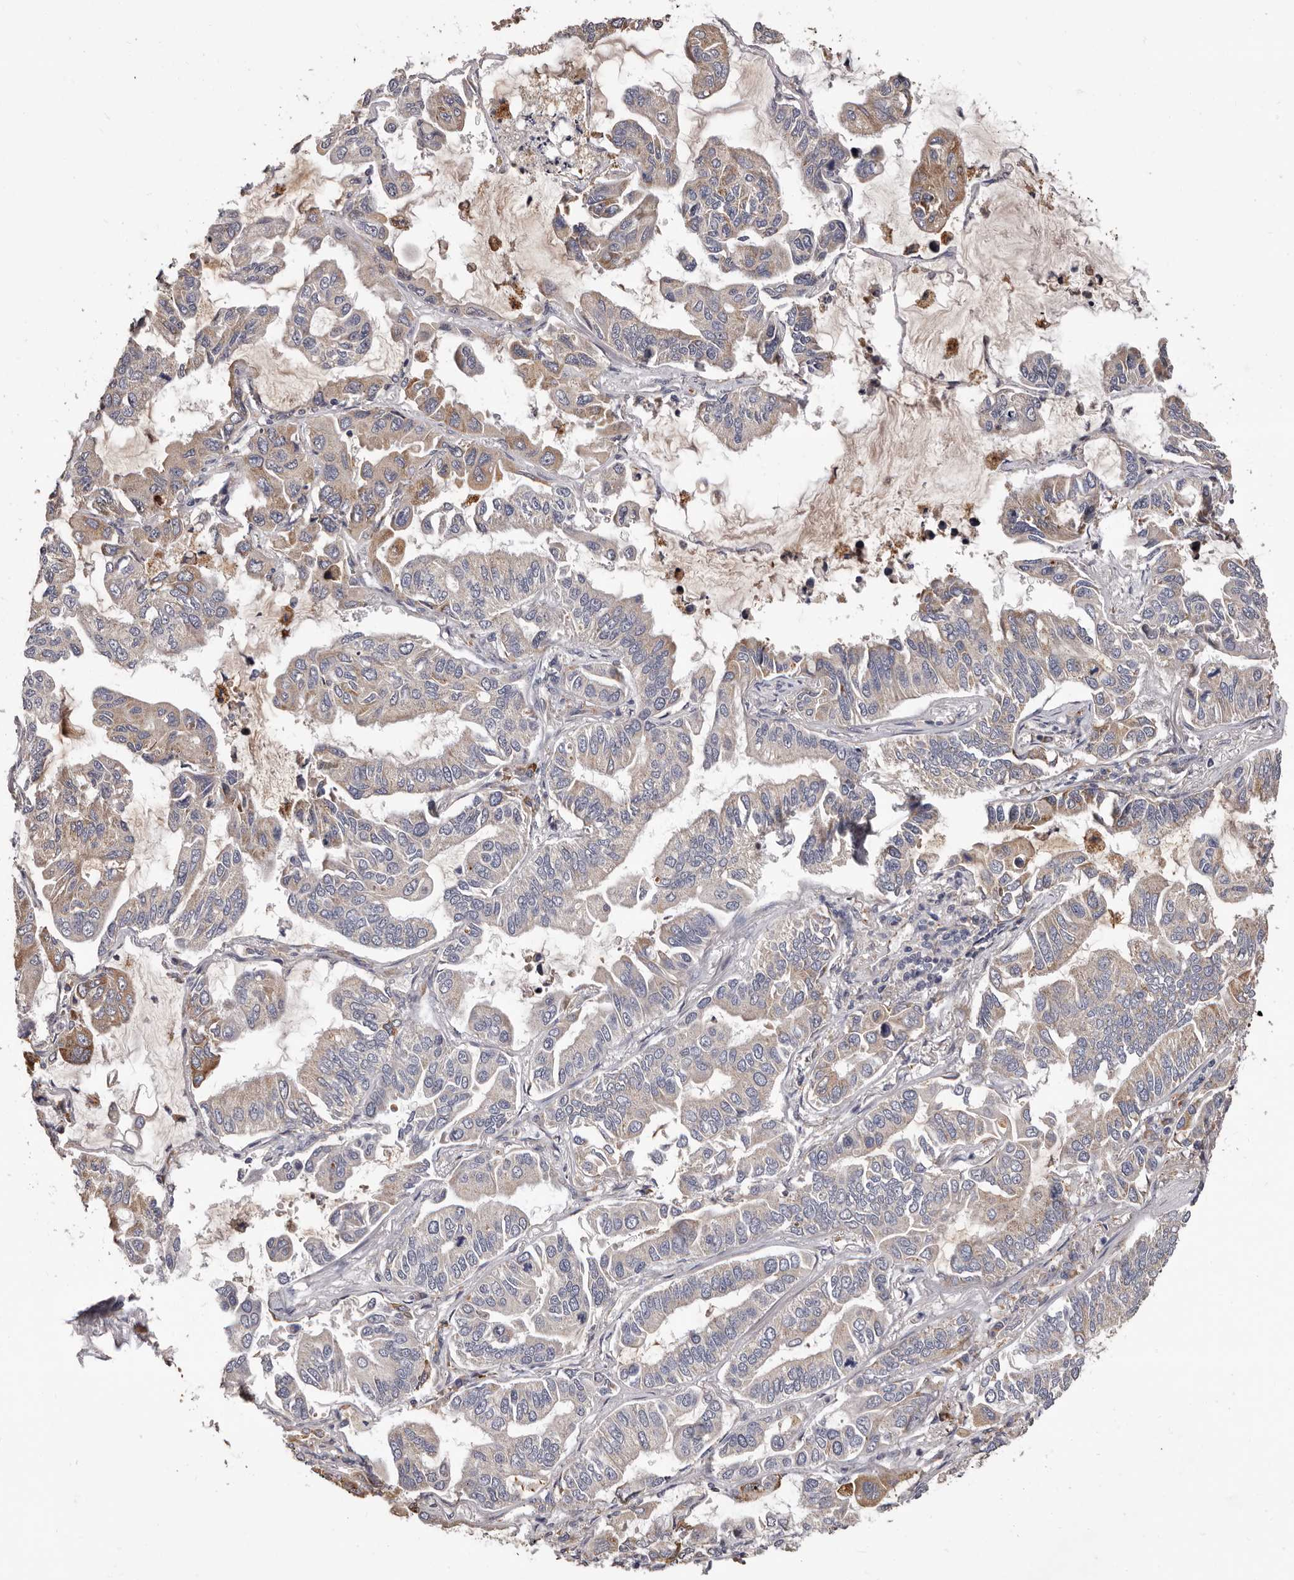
{"staining": {"intensity": "moderate", "quantity": "<25%", "location": "cytoplasmic/membranous"}, "tissue": "lung cancer", "cell_type": "Tumor cells", "image_type": "cancer", "snomed": [{"axis": "morphology", "description": "Adenocarcinoma, NOS"}, {"axis": "topography", "description": "Lung"}], "caption": "Immunohistochemical staining of human lung cancer (adenocarcinoma) demonstrates moderate cytoplasmic/membranous protein positivity in approximately <25% of tumor cells. (DAB IHC, brown staining for protein, blue staining for nuclei).", "gene": "ETNK1", "patient": {"sex": "male", "age": 64}}